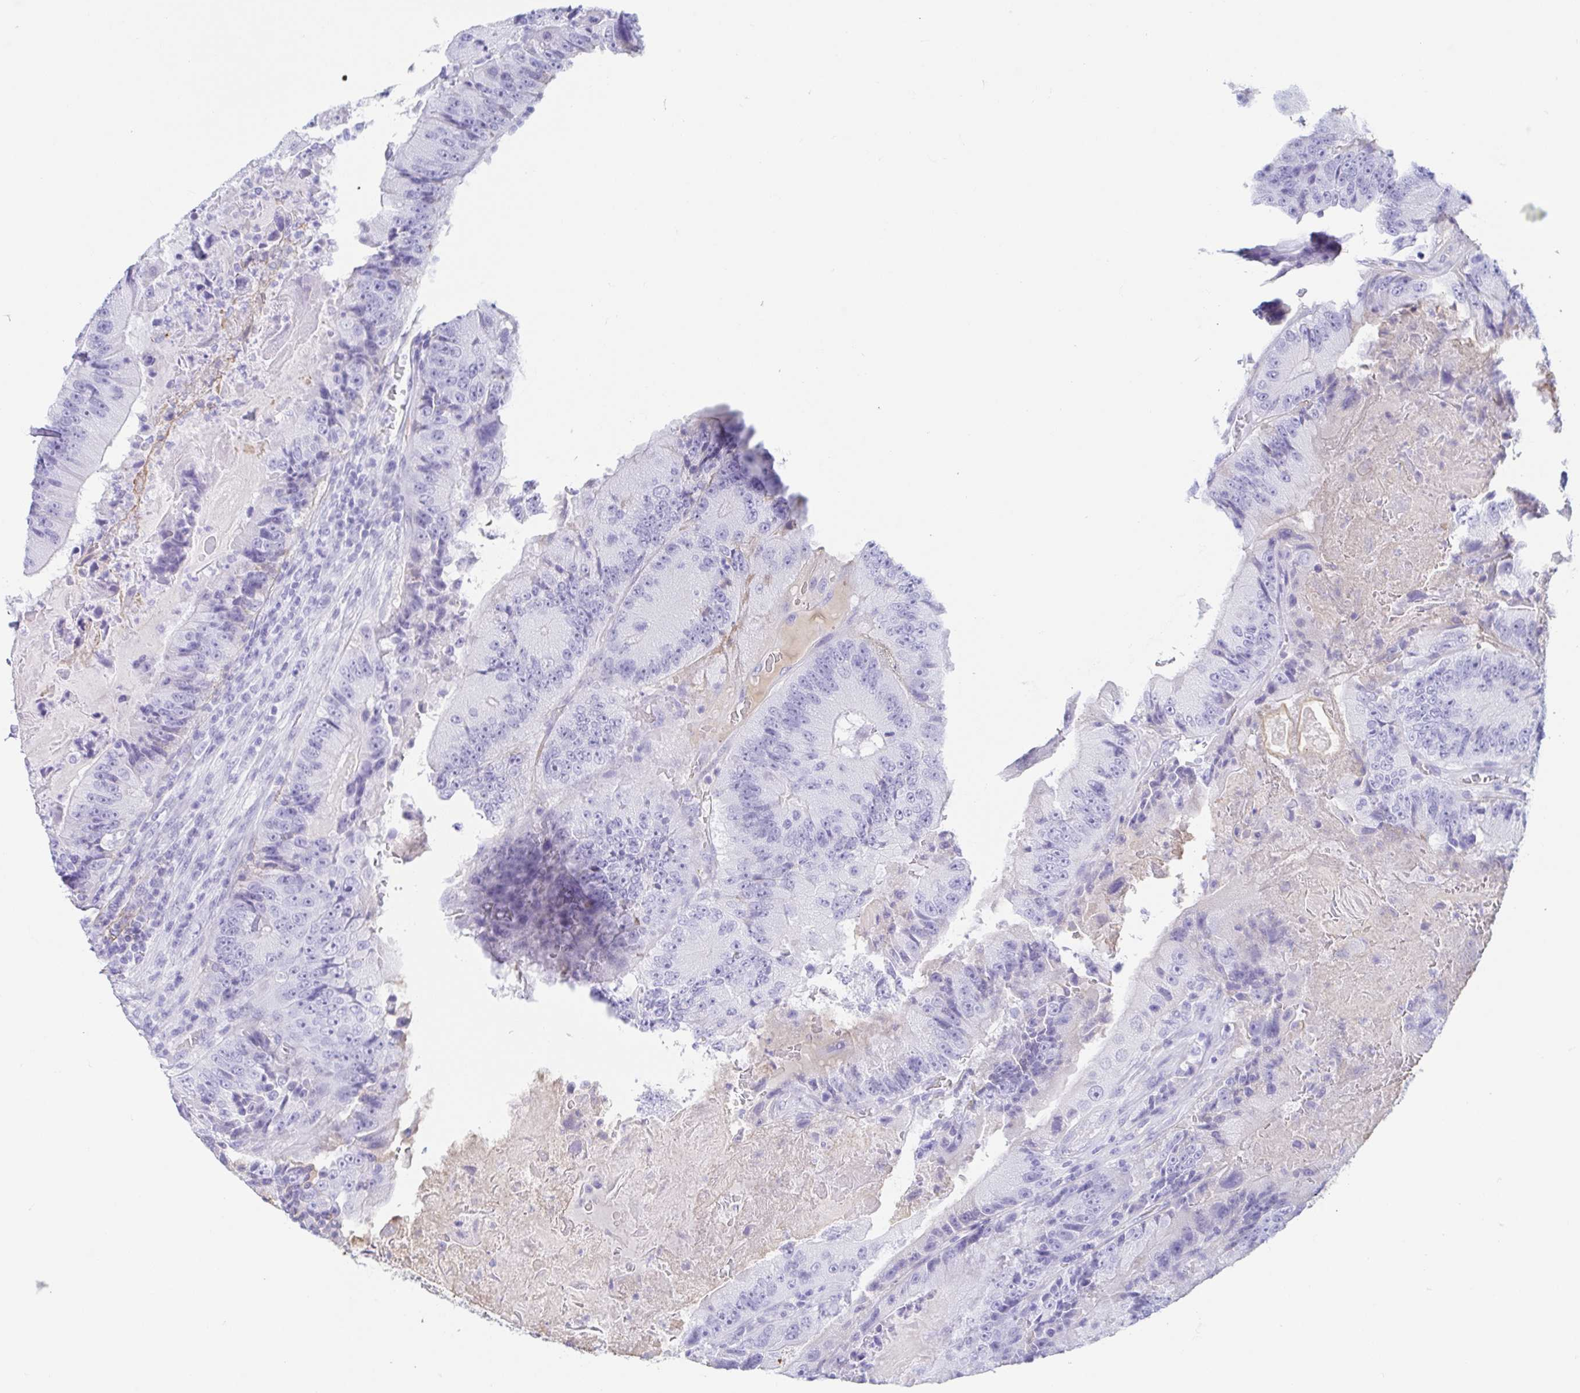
{"staining": {"intensity": "negative", "quantity": "none", "location": "none"}, "tissue": "colorectal cancer", "cell_type": "Tumor cells", "image_type": "cancer", "snomed": [{"axis": "morphology", "description": "Adenocarcinoma, NOS"}, {"axis": "topography", "description": "Colon"}], "caption": "High power microscopy image of an IHC image of colorectal cancer (adenocarcinoma), revealing no significant expression in tumor cells.", "gene": "GKN1", "patient": {"sex": "female", "age": 86}}